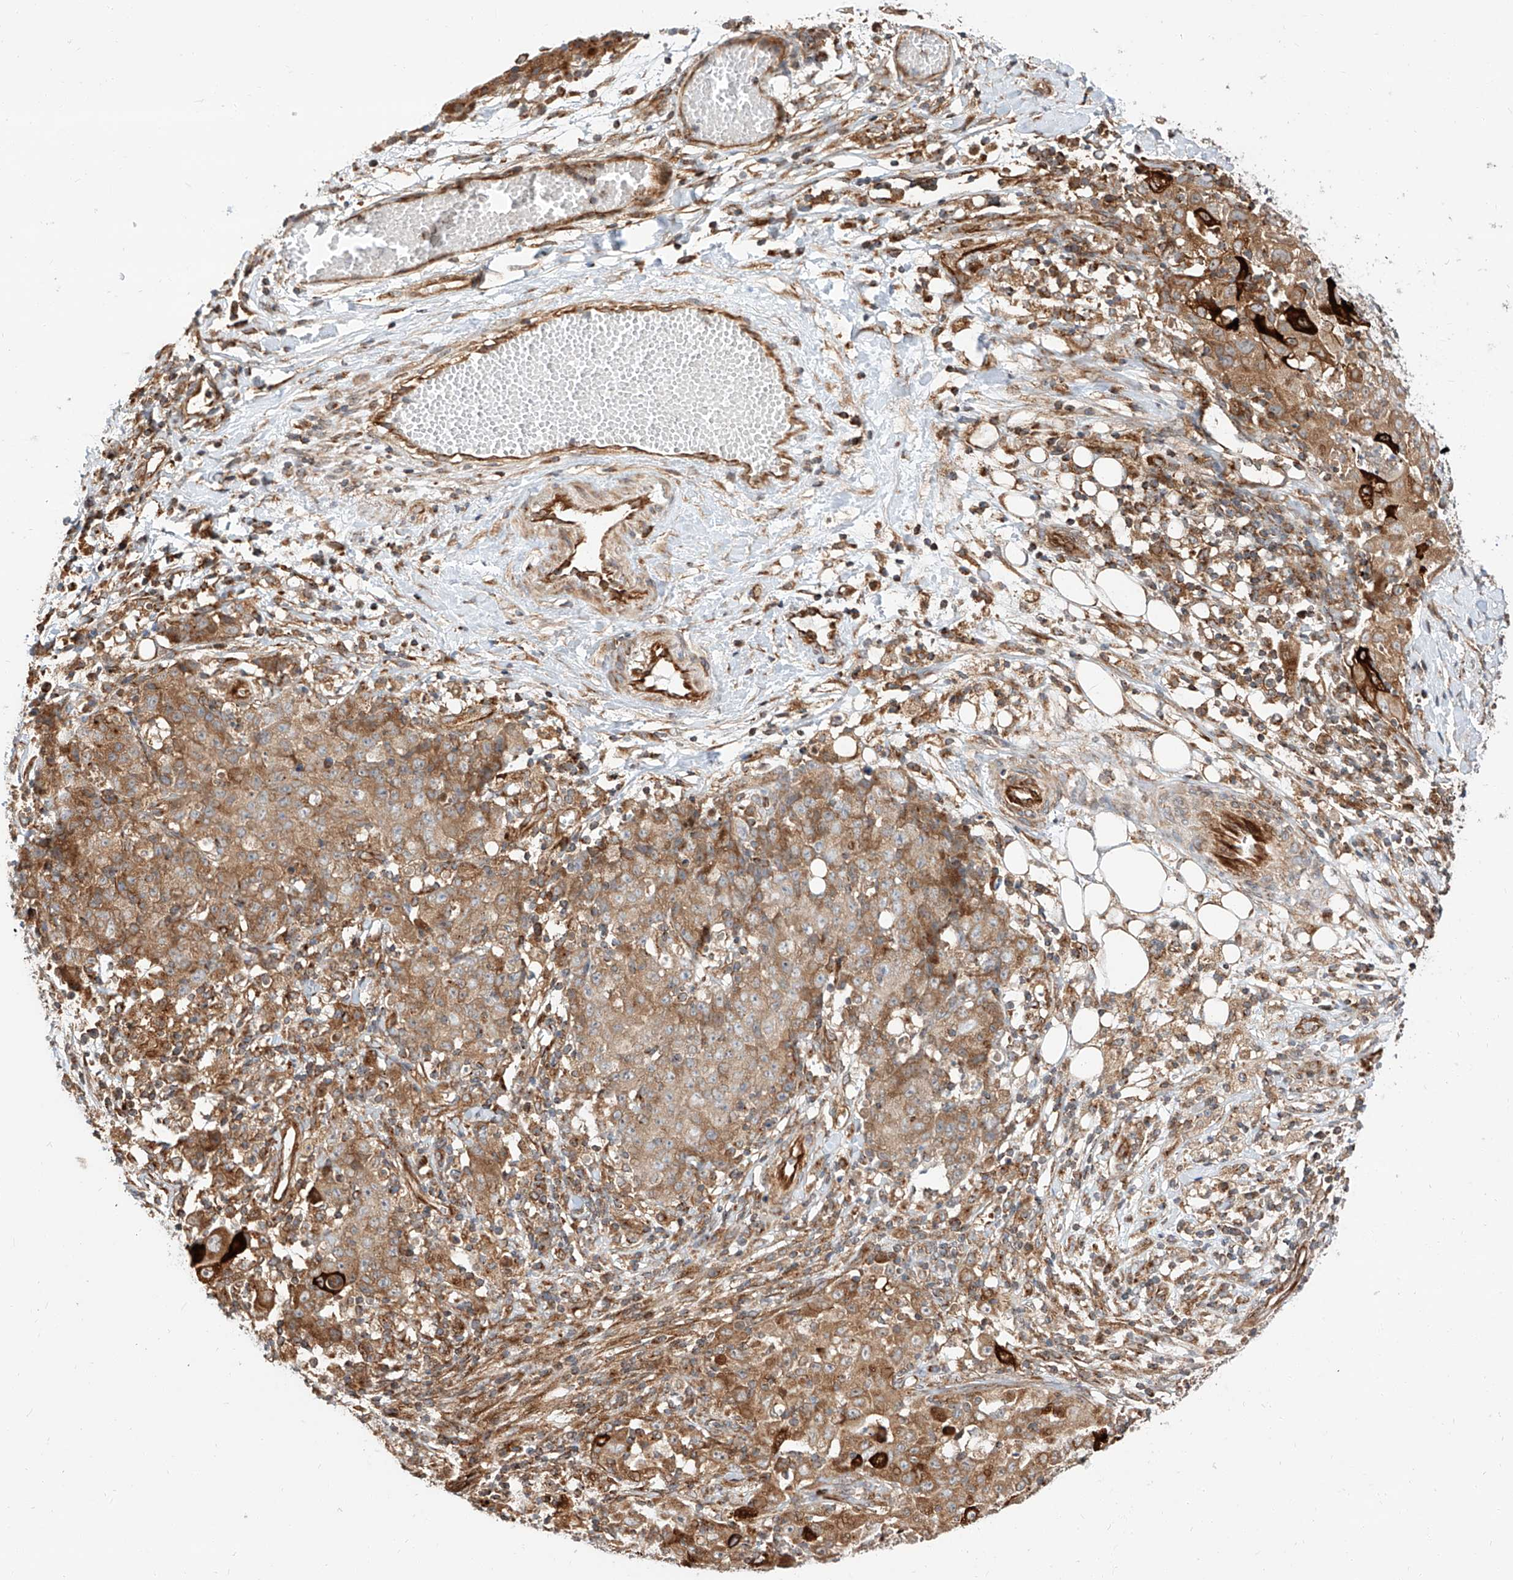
{"staining": {"intensity": "moderate", "quantity": ">75%", "location": "cytoplasmic/membranous"}, "tissue": "ovarian cancer", "cell_type": "Tumor cells", "image_type": "cancer", "snomed": [{"axis": "morphology", "description": "Carcinoma, endometroid"}, {"axis": "topography", "description": "Ovary"}], "caption": "A micrograph of human ovarian cancer (endometroid carcinoma) stained for a protein demonstrates moderate cytoplasmic/membranous brown staining in tumor cells.", "gene": "ISCA2", "patient": {"sex": "female", "age": 42}}